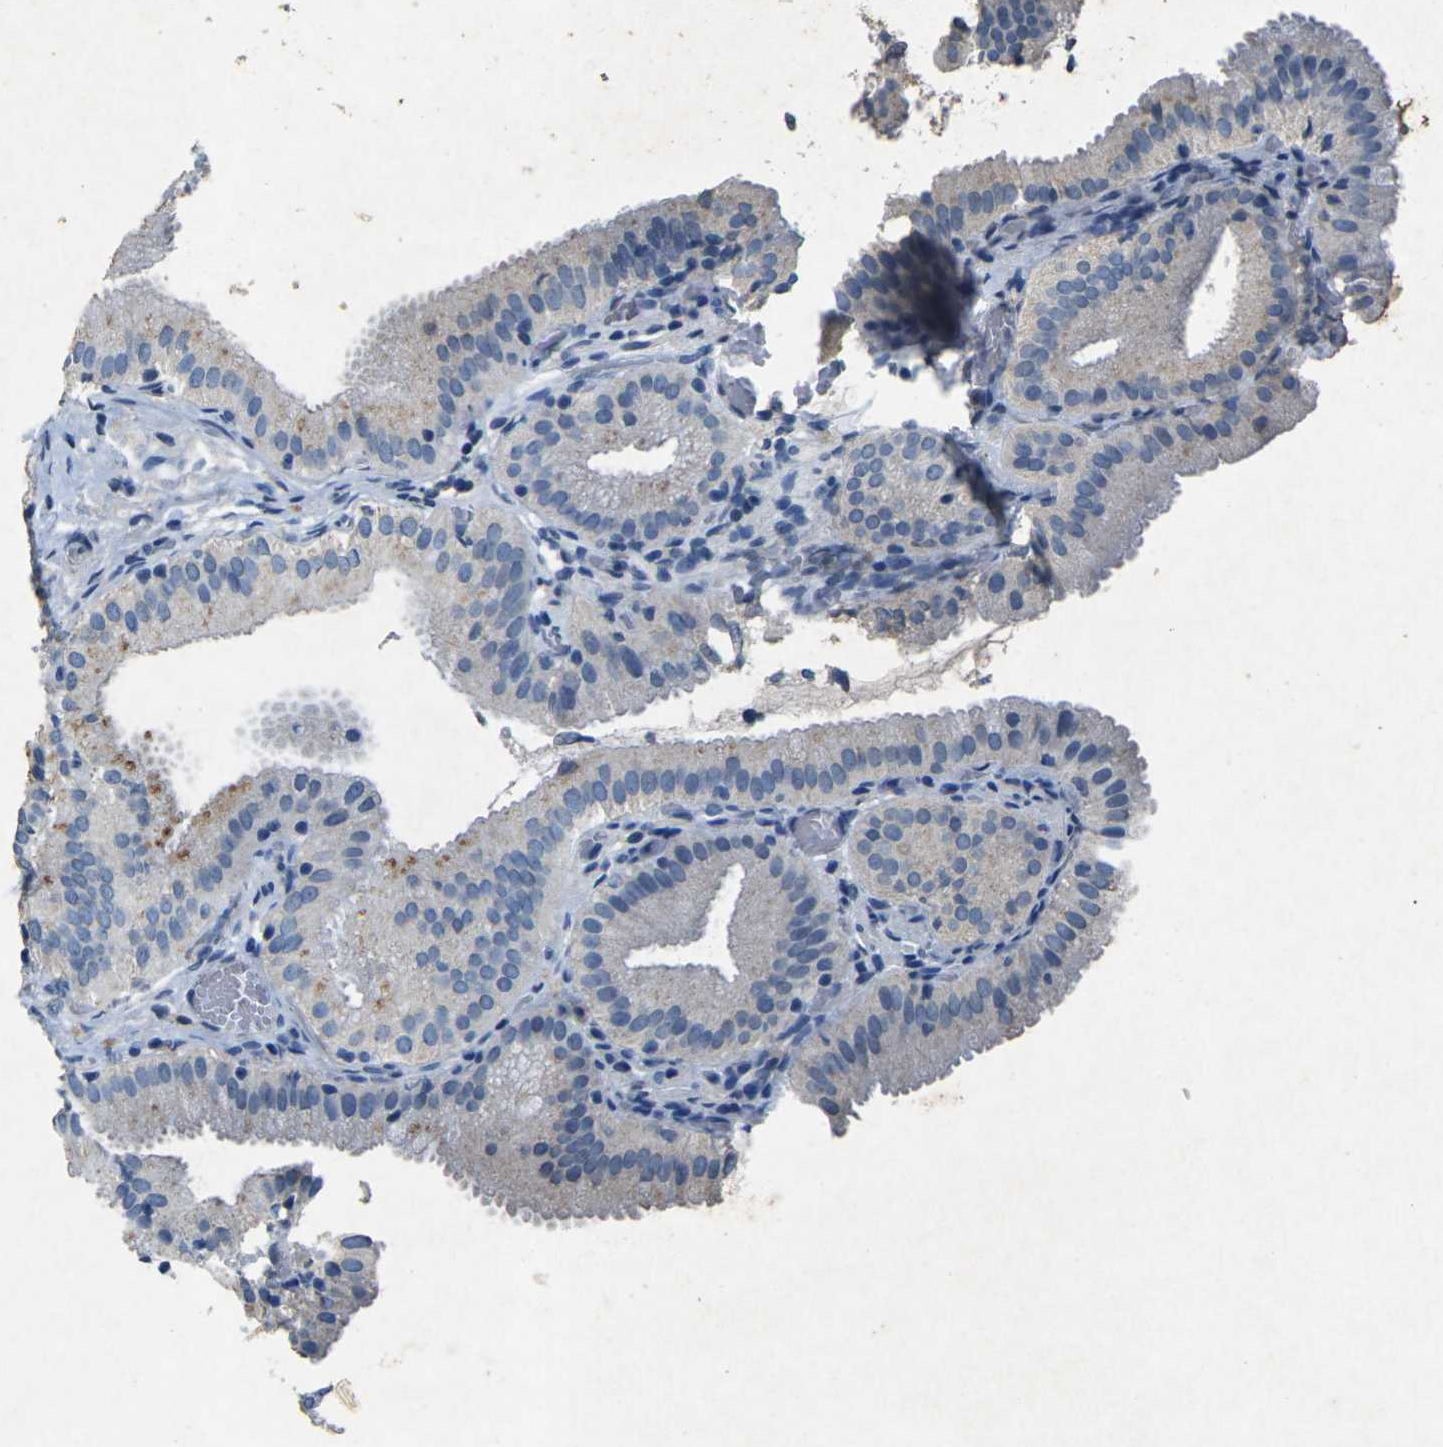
{"staining": {"intensity": "weak", "quantity": "25%-75%", "location": "cytoplasmic/membranous"}, "tissue": "gallbladder", "cell_type": "Glandular cells", "image_type": "normal", "snomed": [{"axis": "morphology", "description": "Normal tissue, NOS"}, {"axis": "topography", "description": "Gallbladder"}], "caption": "Immunohistochemistry staining of benign gallbladder, which displays low levels of weak cytoplasmic/membranous staining in approximately 25%-75% of glandular cells indicating weak cytoplasmic/membranous protein expression. The staining was performed using DAB (3,3'-diaminobenzidine) (brown) for protein detection and nuclei were counterstained in hematoxylin (blue).", "gene": "PLG", "patient": {"sex": "male", "age": 54}}